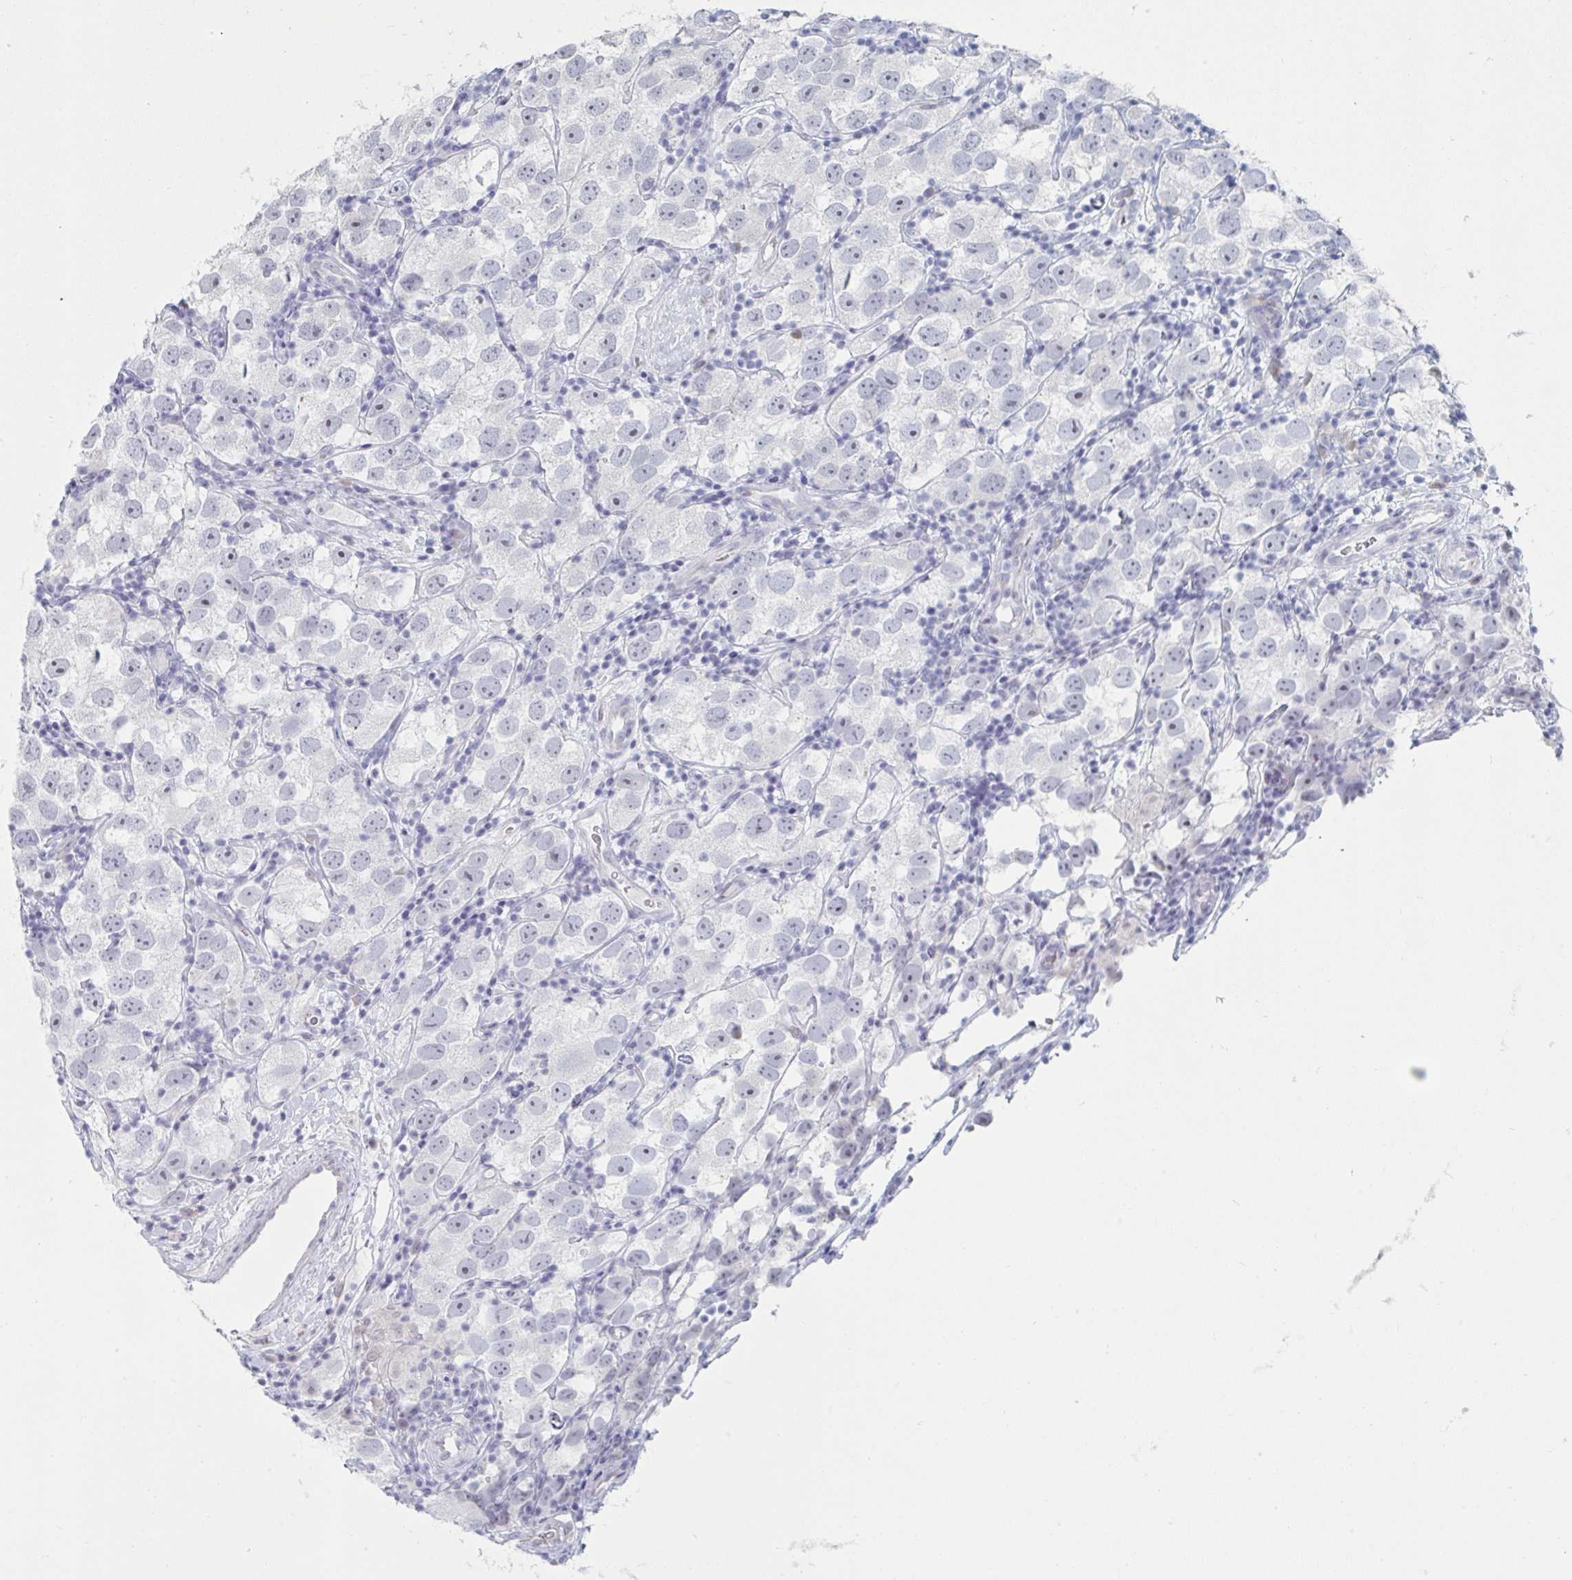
{"staining": {"intensity": "negative", "quantity": "none", "location": "none"}, "tissue": "testis cancer", "cell_type": "Tumor cells", "image_type": "cancer", "snomed": [{"axis": "morphology", "description": "Seminoma, NOS"}, {"axis": "topography", "description": "Testis"}], "caption": "Human seminoma (testis) stained for a protein using immunohistochemistry exhibits no positivity in tumor cells.", "gene": "FOXA1", "patient": {"sex": "male", "age": 26}}